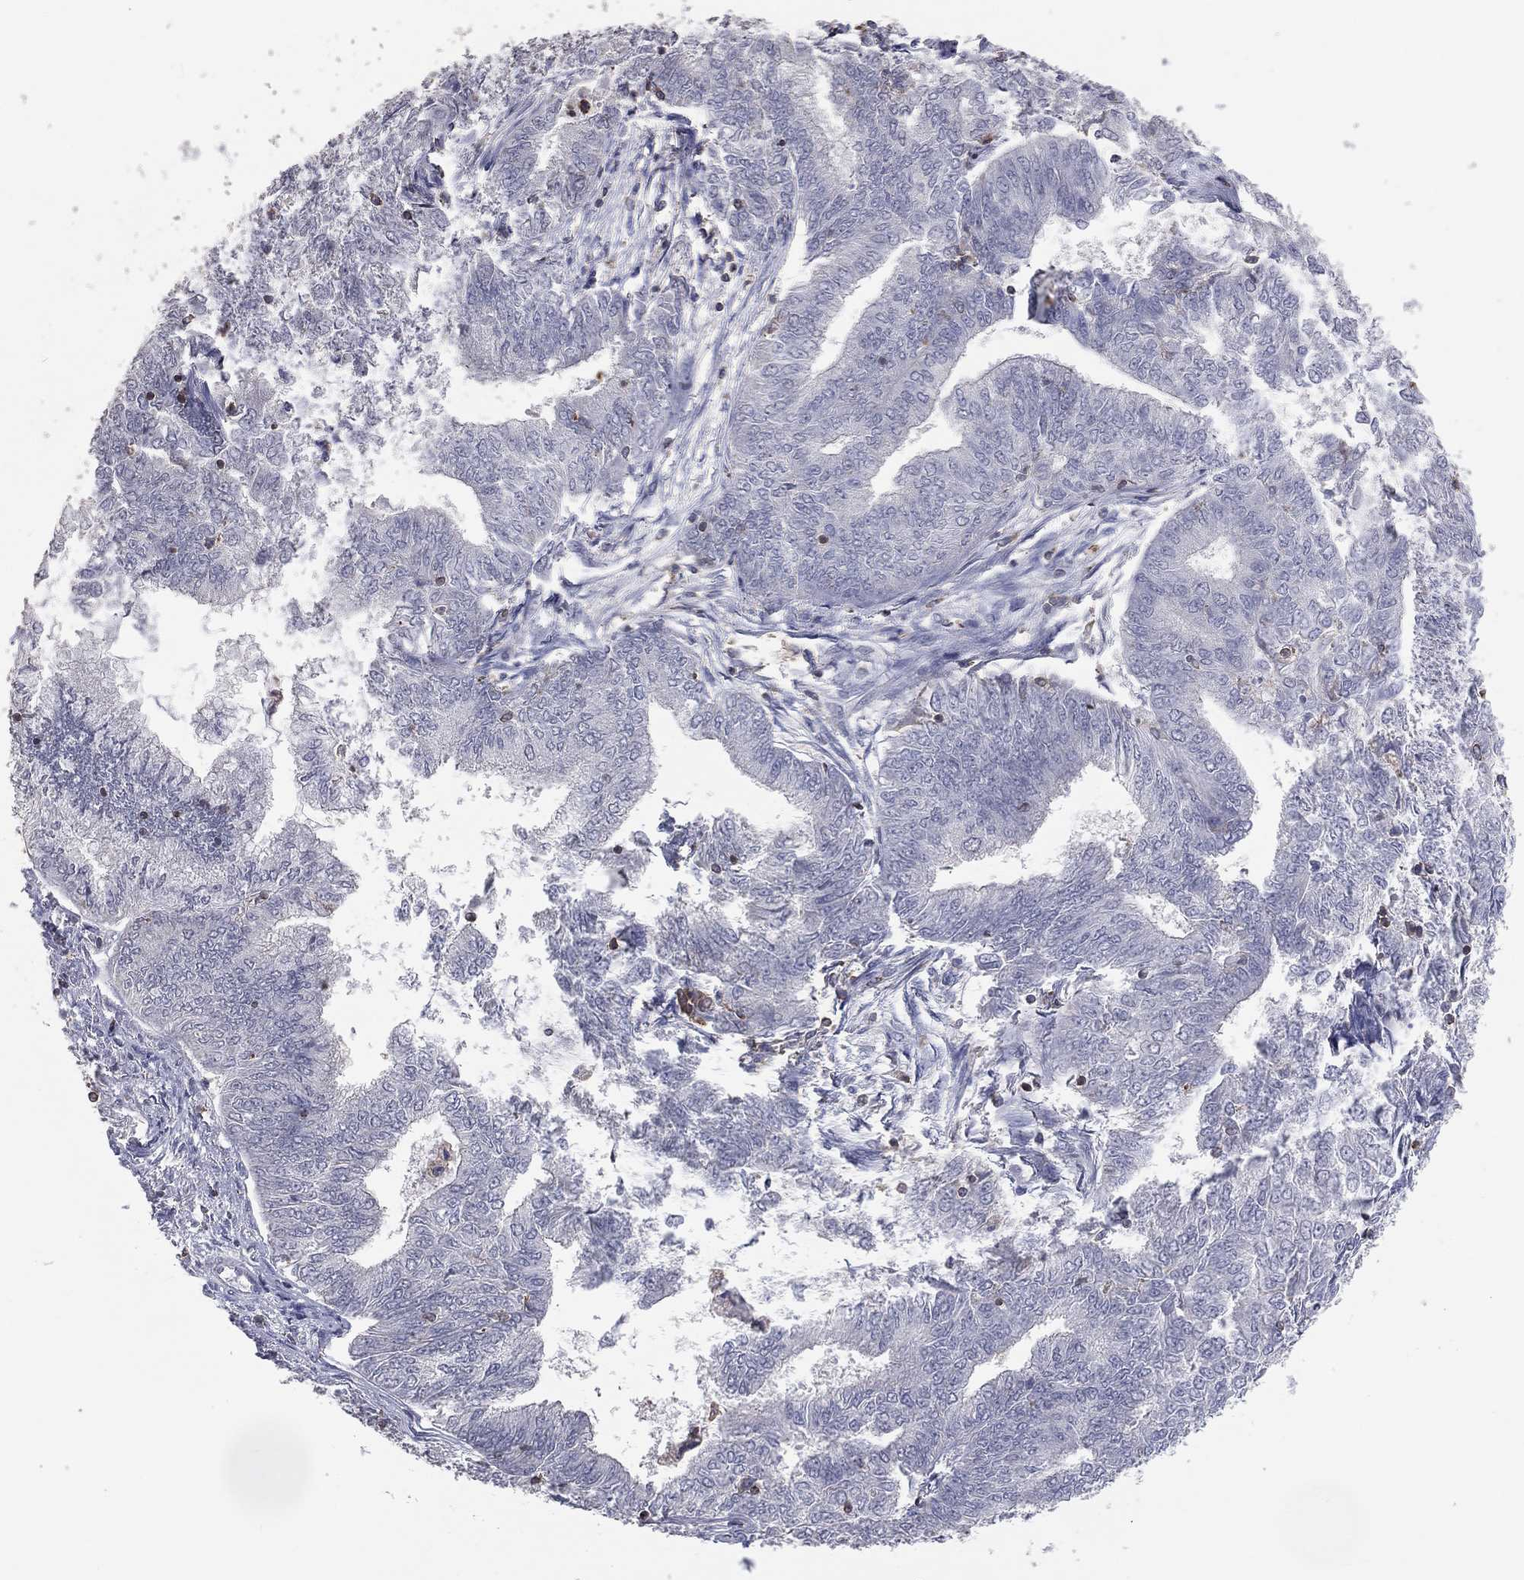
{"staining": {"intensity": "negative", "quantity": "none", "location": "none"}, "tissue": "endometrial cancer", "cell_type": "Tumor cells", "image_type": "cancer", "snomed": [{"axis": "morphology", "description": "Adenocarcinoma, NOS"}, {"axis": "topography", "description": "Endometrium"}], "caption": "High power microscopy photomicrograph of an immunohistochemistry (IHC) micrograph of adenocarcinoma (endometrial), revealing no significant staining in tumor cells. (Immunohistochemistry (ihc), brightfield microscopy, high magnification).", "gene": "PSTPIP1", "patient": {"sex": "female", "age": 62}}